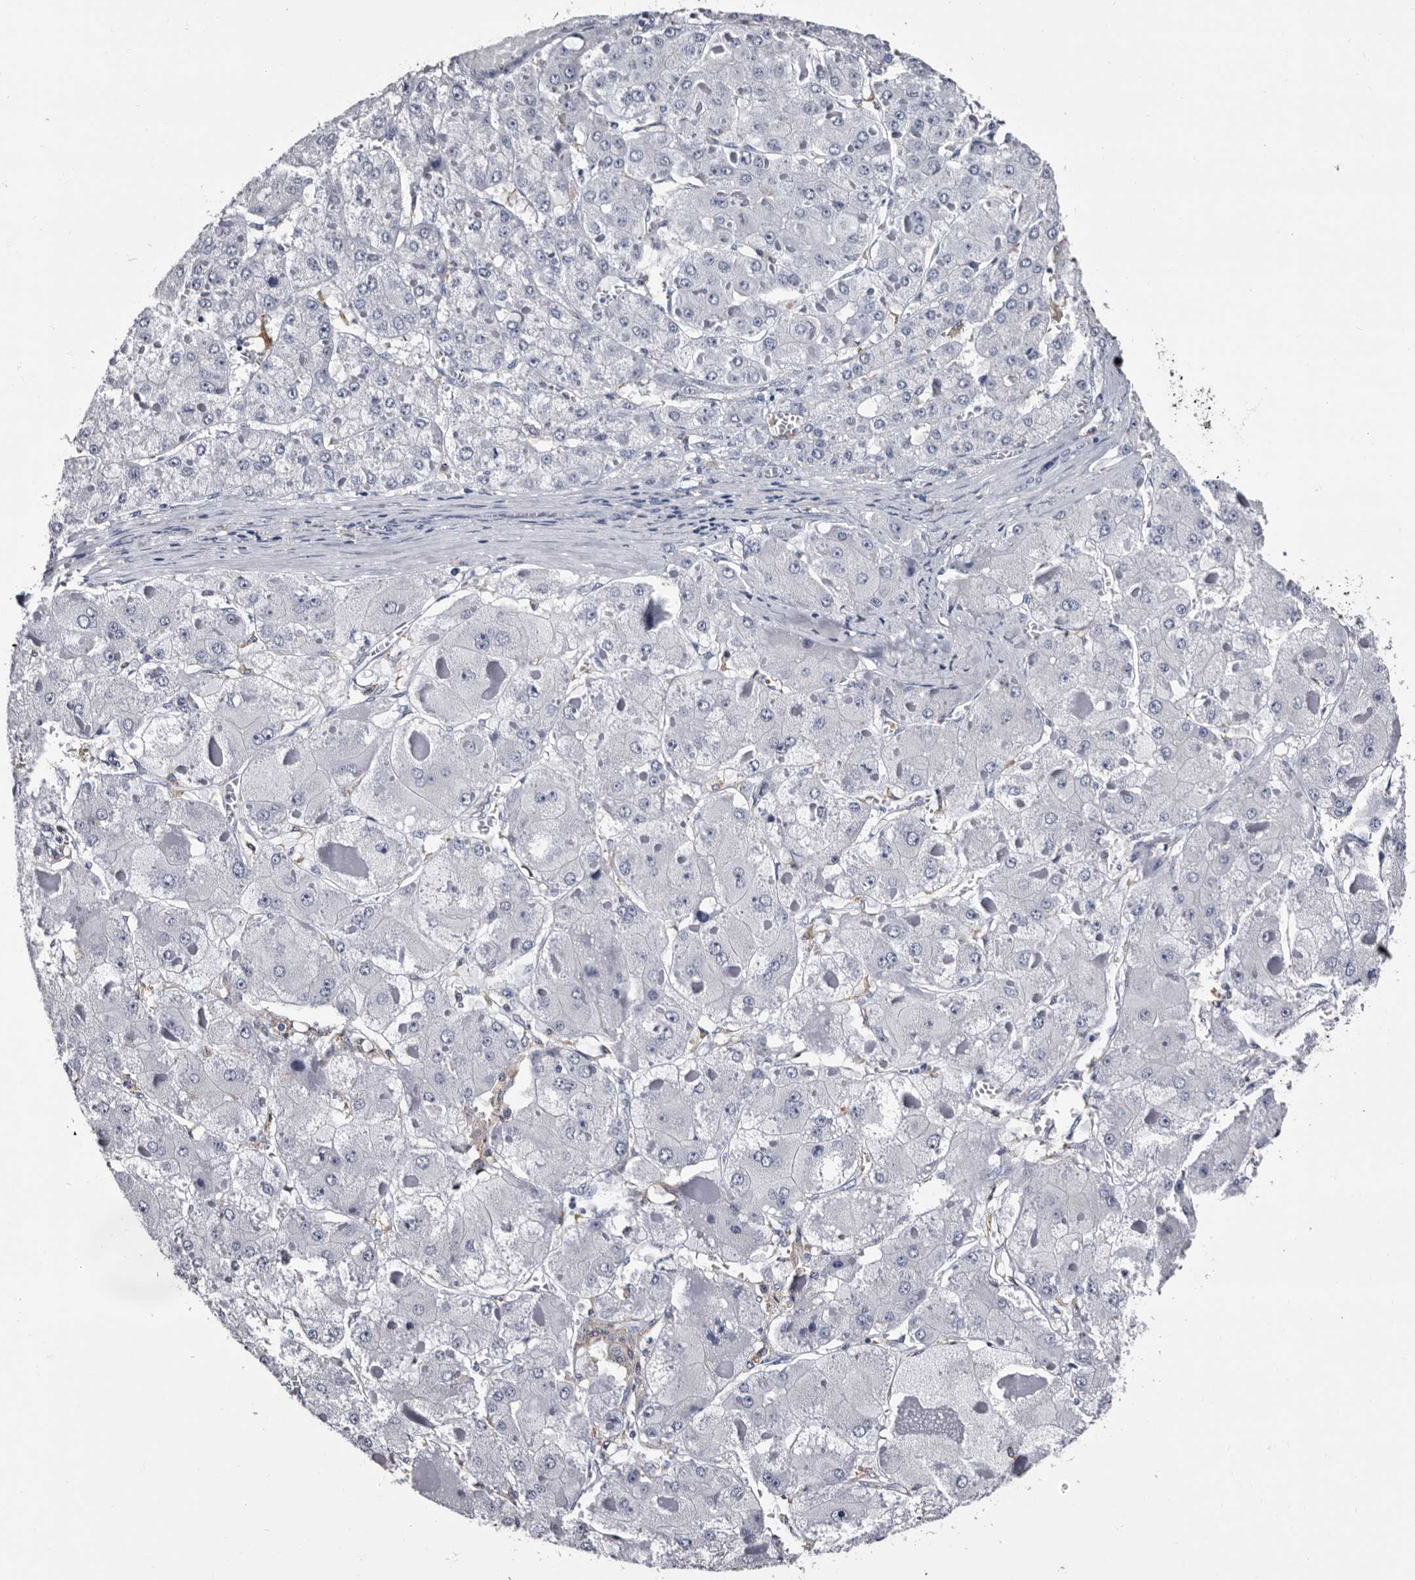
{"staining": {"intensity": "negative", "quantity": "none", "location": "none"}, "tissue": "liver cancer", "cell_type": "Tumor cells", "image_type": "cancer", "snomed": [{"axis": "morphology", "description": "Carcinoma, Hepatocellular, NOS"}, {"axis": "topography", "description": "Liver"}], "caption": "Human liver cancer stained for a protein using immunohistochemistry (IHC) exhibits no positivity in tumor cells.", "gene": "EPB41L3", "patient": {"sex": "female", "age": 73}}